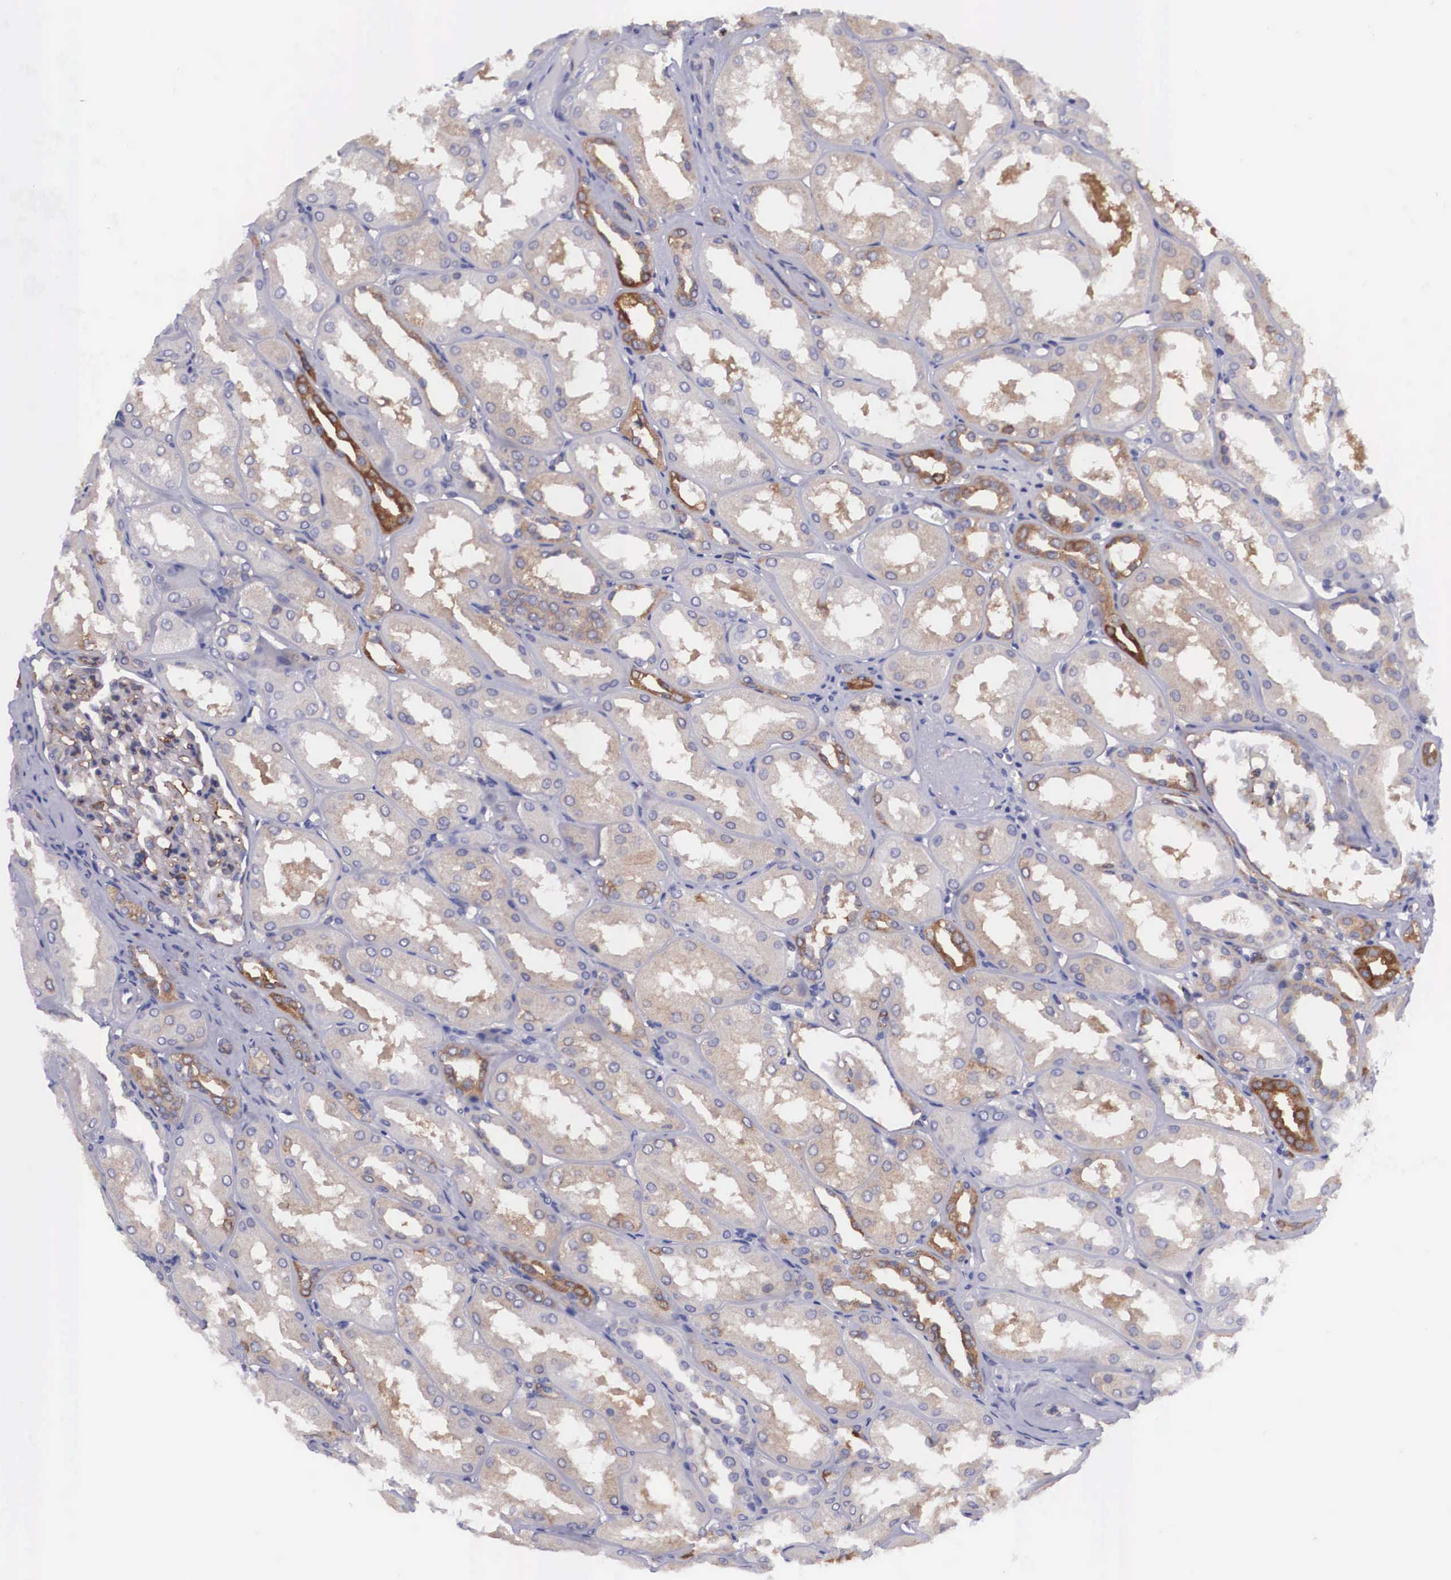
{"staining": {"intensity": "weak", "quantity": "<25%", "location": "cytoplasmic/membranous"}, "tissue": "kidney", "cell_type": "Cells in glomeruli", "image_type": "normal", "snomed": [{"axis": "morphology", "description": "Normal tissue, NOS"}, {"axis": "topography", "description": "Kidney"}], "caption": "Kidney was stained to show a protein in brown. There is no significant expression in cells in glomeruli. (Immunohistochemistry, brightfield microscopy, high magnification).", "gene": "BCAR1", "patient": {"sex": "male", "age": 61}}